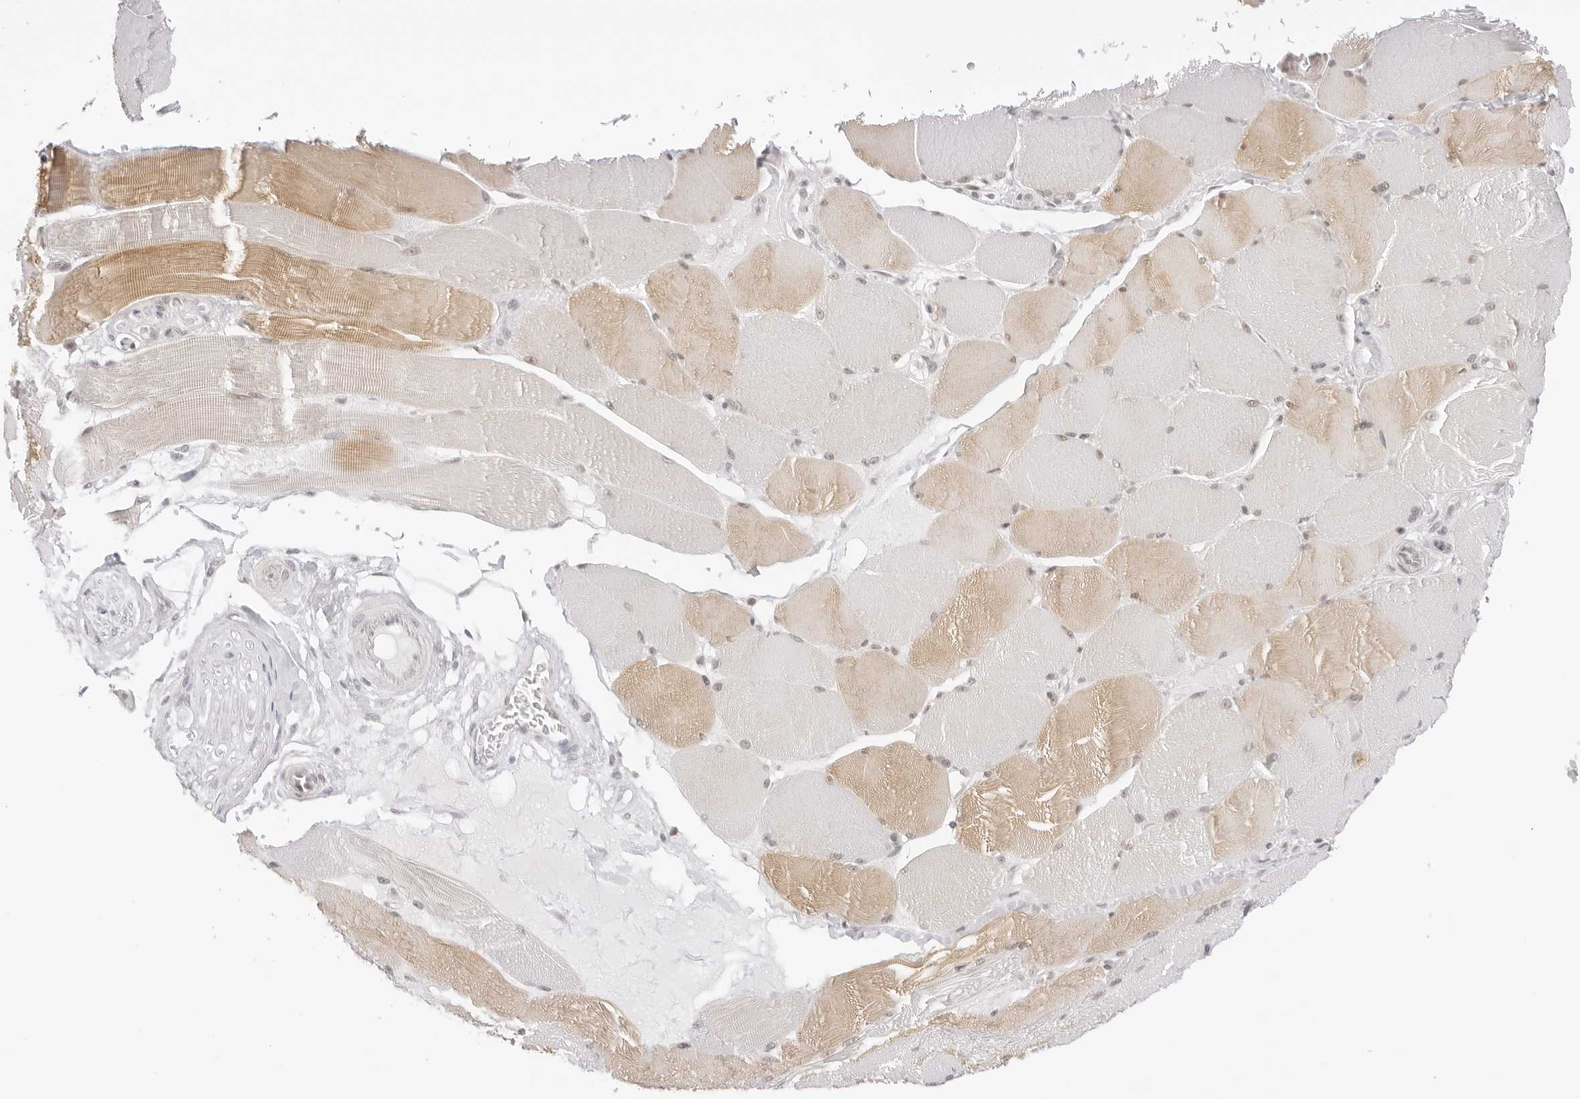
{"staining": {"intensity": "weak", "quantity": "25%-75%", "location": "cytoplasmic/membranous,nuclear"}, "tissue": "skeletal muscle", "cell_type": "Myocytes", "image_type": "normal", "snomed": [{"axis": "morphology", "description": "Normal tissue, NOS"}, {"axis": "topography", "description": "Skin"}, {"axis": "topography", "description": "Skeletal muscle"}], "caption": "Immunohistochemical staining of unremarkable human skeletal muscle displays low levels of weak cytoplasmic/membranous,nuclear staining in about 25%-75% of myocytes. Using DAB (brown) and hematoxylin (blue) stains, captured at high magnification using brightfield microscopy.", "gene": "TCIM", "patient": {"sex": "male", "age": 83}}